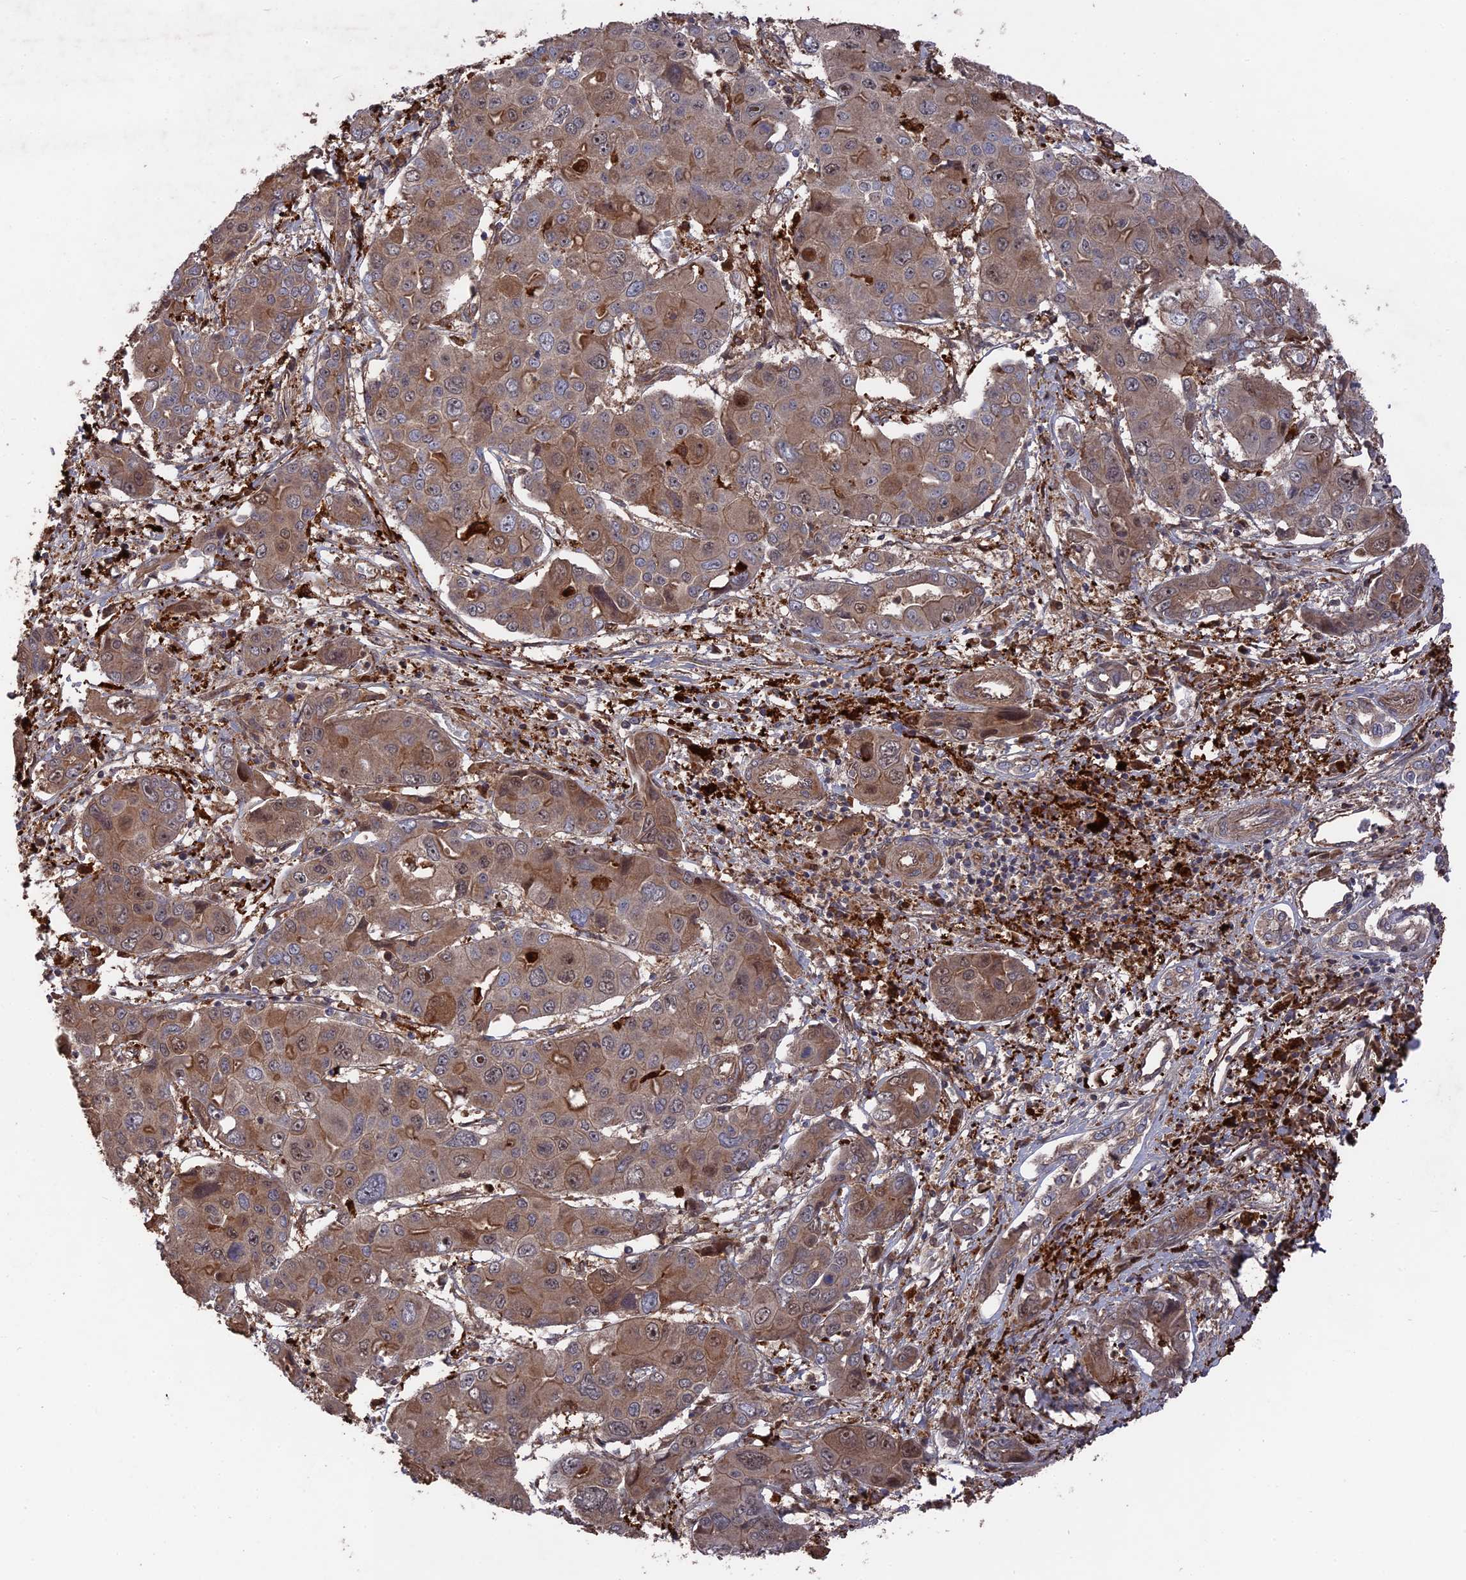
{"staining": {"intensity": "moderate", "quantity": "25%-75%", "location": "cytoplasmic/membranous"}, "tissue": "liver cancer", "cell_type": "Tumor cells", "image_type": "cancer", "snomed": [{"axis": "morphology", "description": "Cholangiocarcinoma"}, {"axis": "topography", "description": "Liver"}], "caption": "The immunohistochemical stain shows moderate cytoplasmic/membranous positivity in tumor cells of liver cancer (cholangiocarcinoma) tissue.", "gene": "DEF8", "patient": {"sex": "male", "age": 67}}